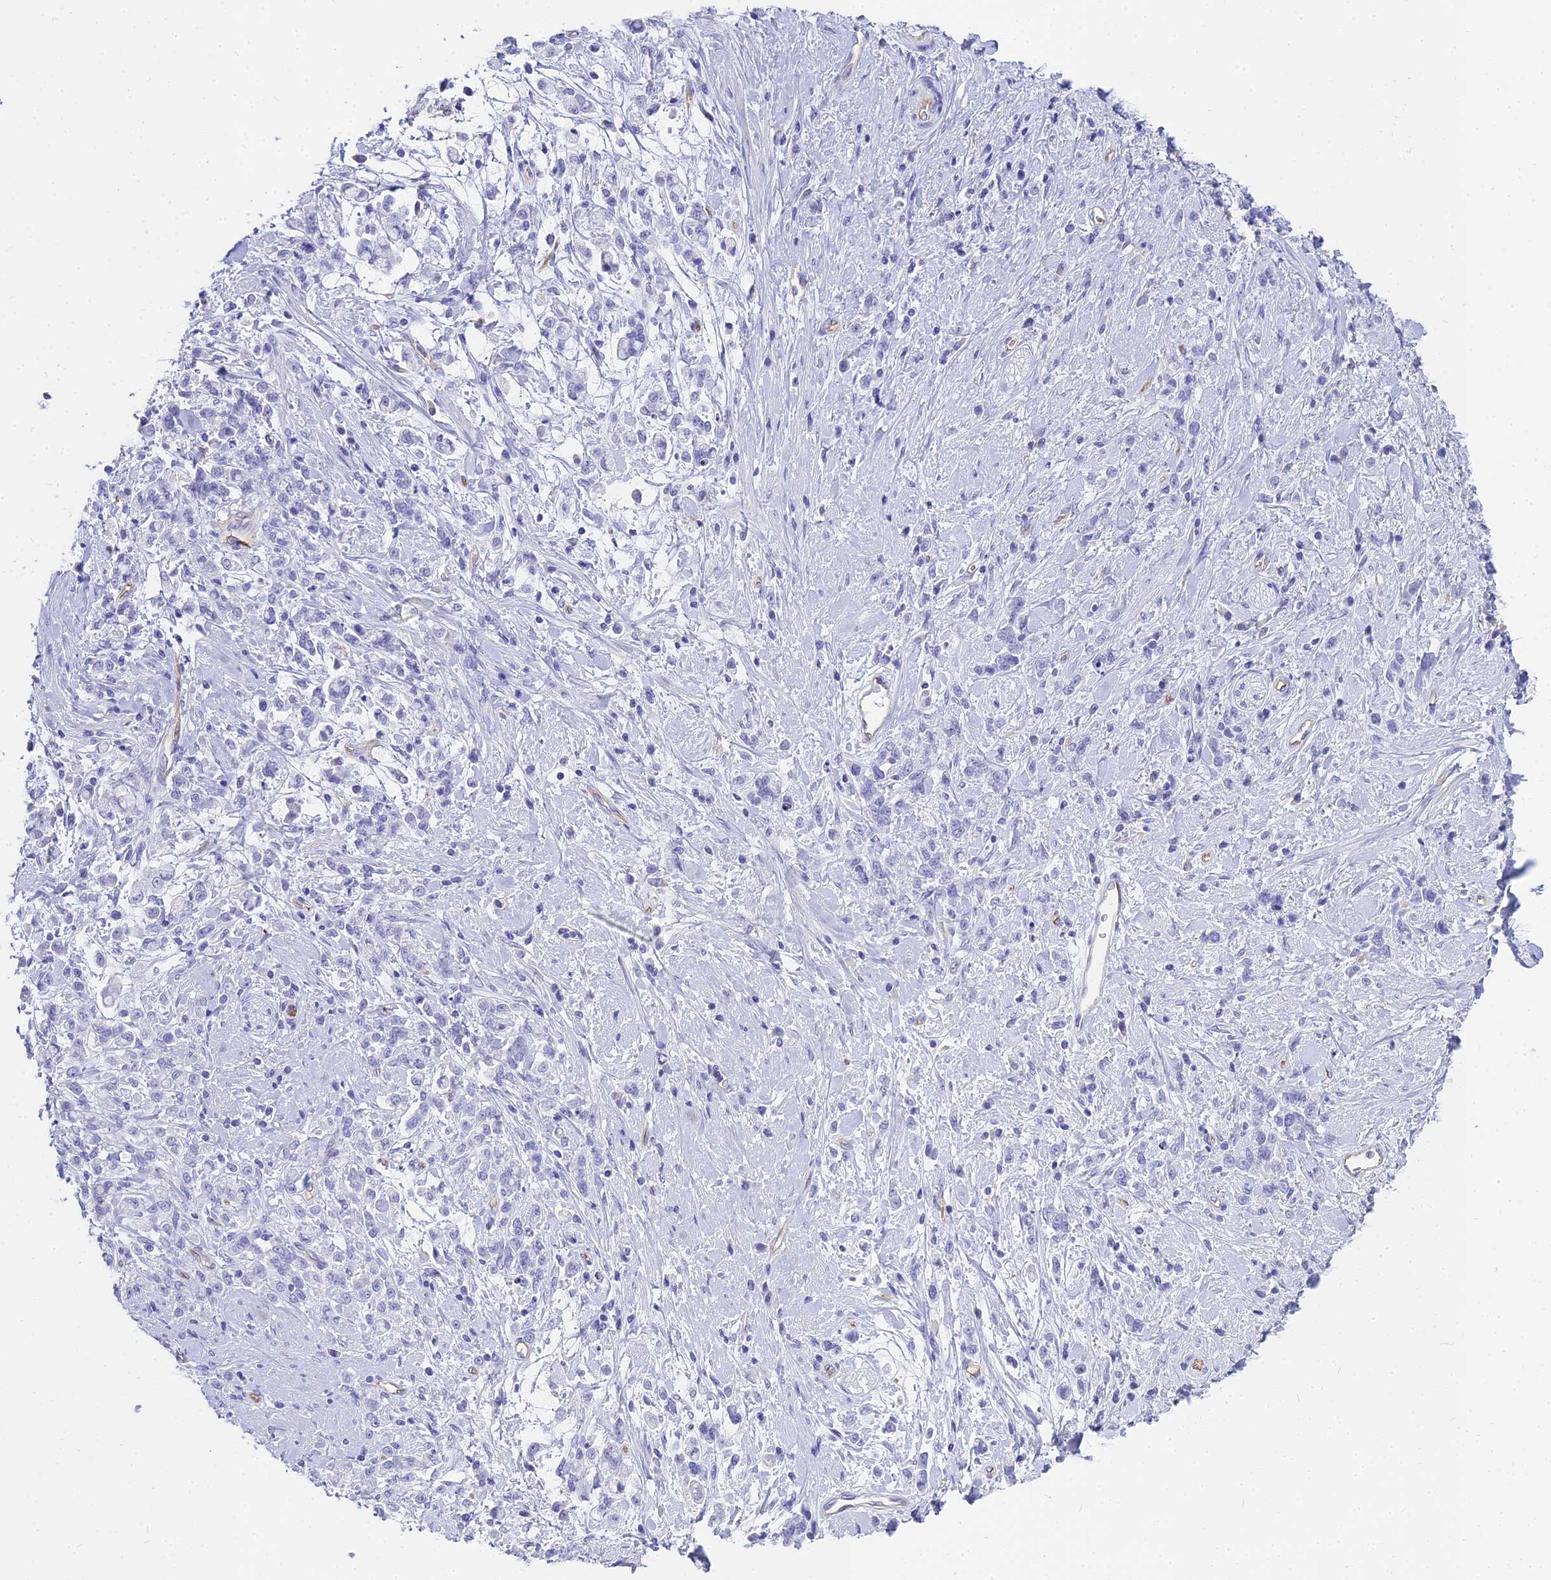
{"staining": {"intensity": "negative", "quantity": "none", "location": "none"}, "tissue": "stomach cancer", "cell_type": "Tumor cells", "image_type": "cancer", "snomed": [{"axis": "morphology", "description": "Adenocarcinoma, NOS"}, {"axis": "topography", "description": "Stomach"}], "caption": "This micrograph is of stomach adenocarcinoma stained with immunohistochemistry to label a protein in brown with the nuclei are counter-stained blue. There is no staining in tumor cells.", "gene": "NINJ1", "patient": {"sex": "female", "age": 60}}